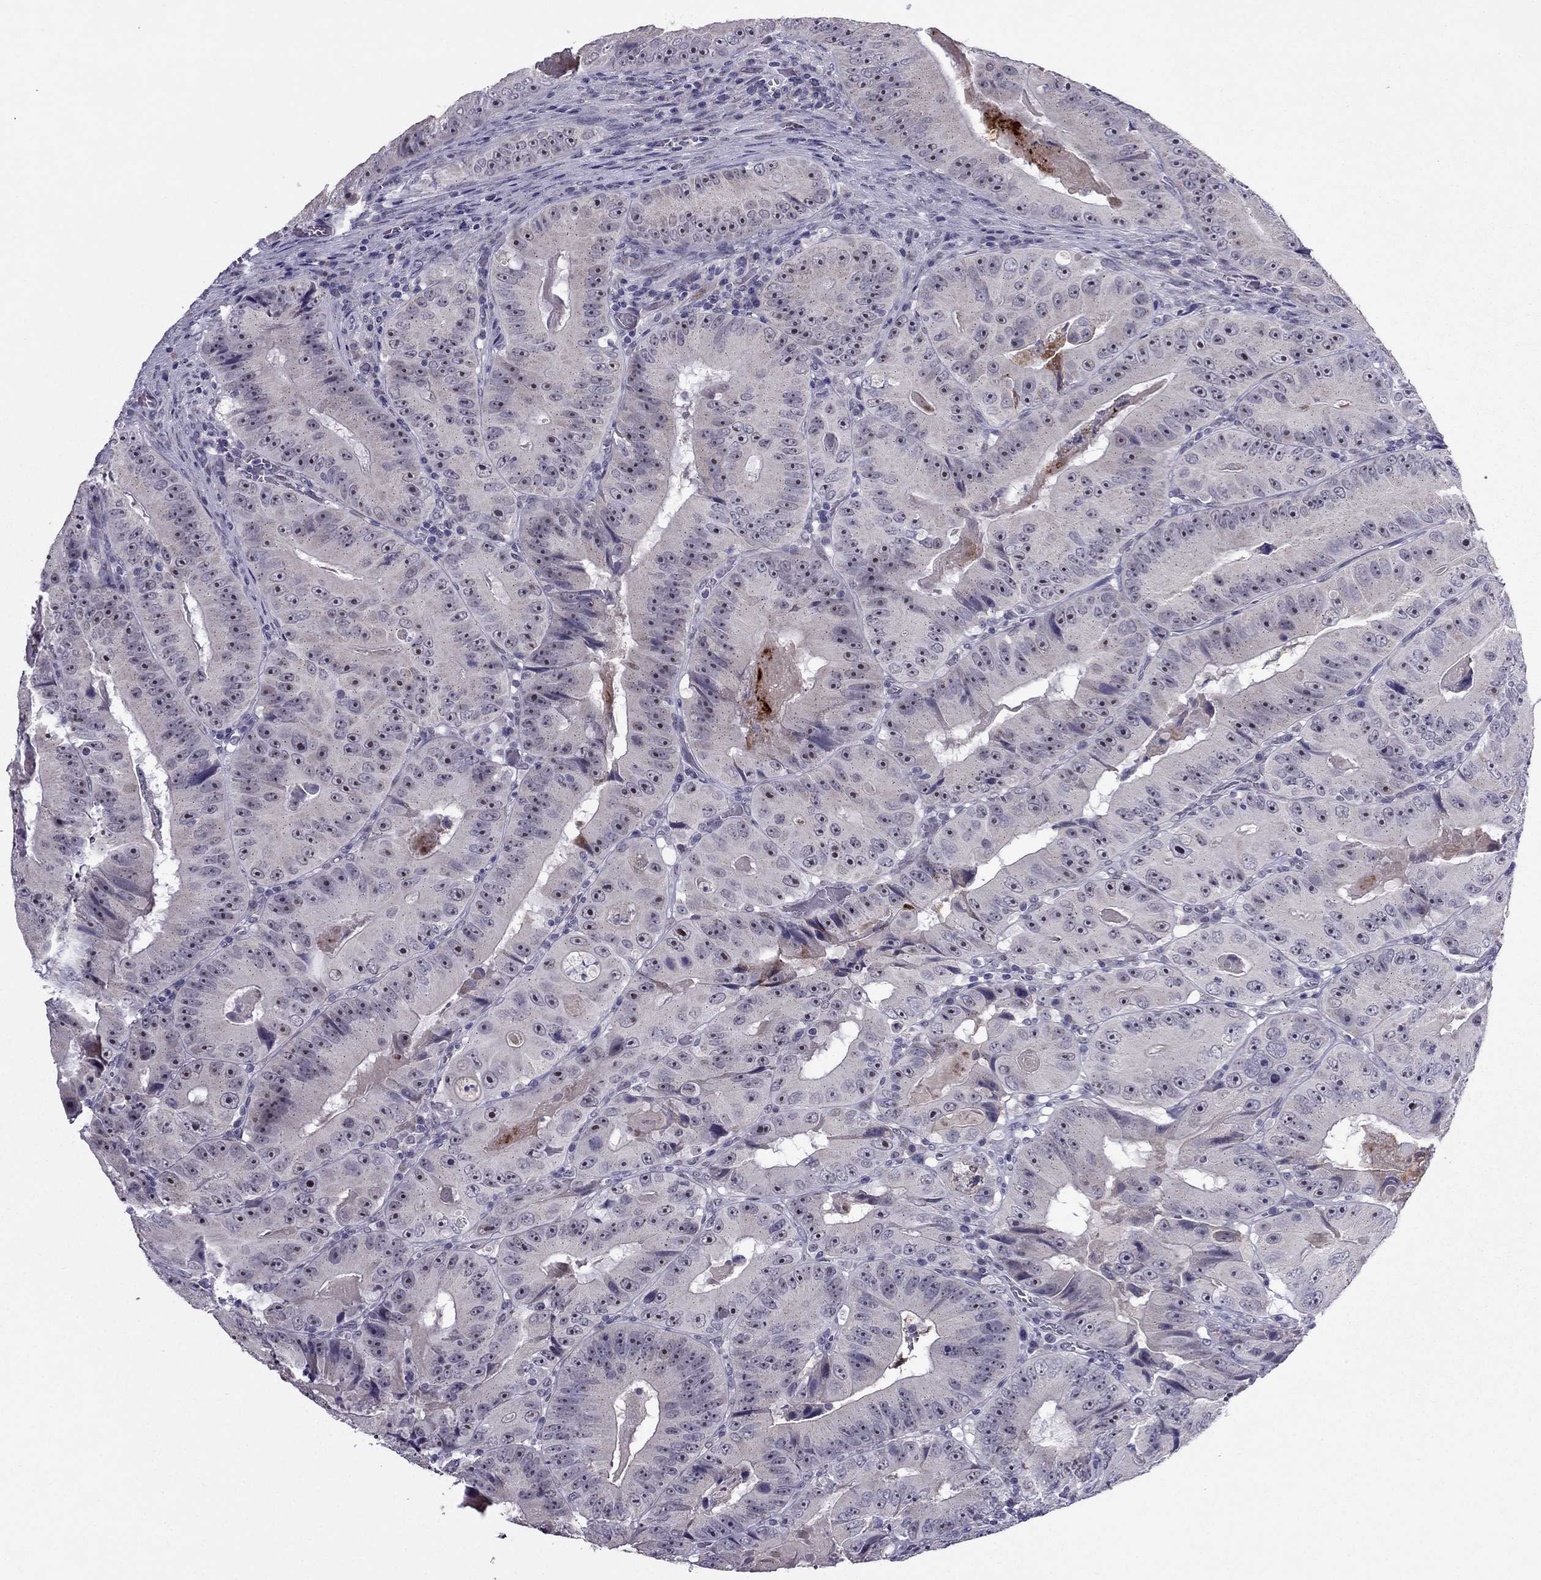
{"staining": {"intensity": "weak", "quantity": "25%-75%", "location": "nuclear"}, "tissue": "colorectal cancer", "cell_type": "Tumor cells", "image_type": "cancer", "snomed": [{"axis": "morphology", "description": "Adenocarcinoma, NOS"}, {"axis": "topography", "description": "Colon"}], "caption": "Human colorectal cancer (adenocarcinoma) stained with a brown dye demonstrates weak nuclear positive positivity in approximately 25%-75% of tumor cells.", "gene": "MYBPH", "patient": {"sex": "female", "age": 86}}